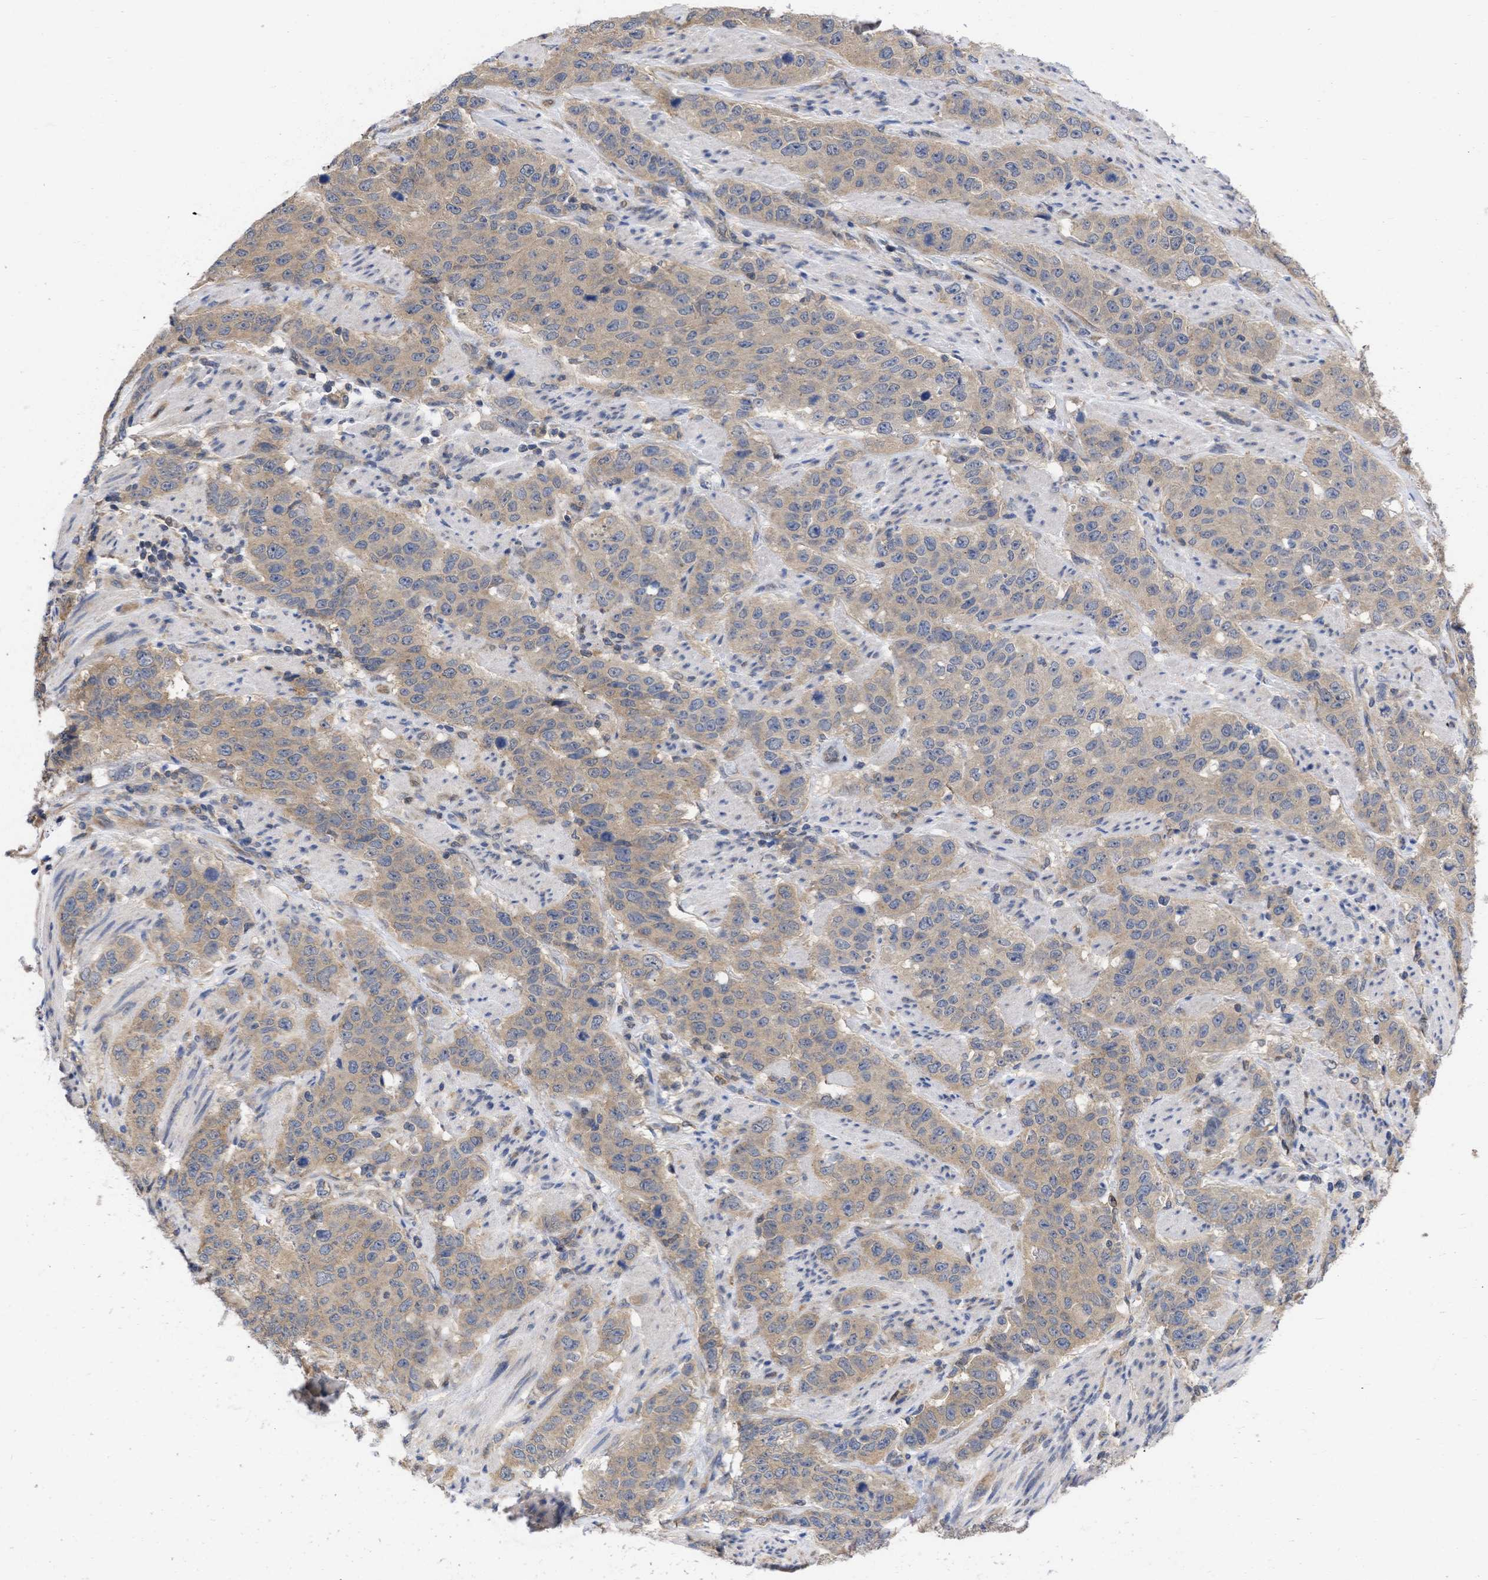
{"staining": {"intensity": "weak", "quantity": ">75%", "location": "cytoplasmic/membranous"}, "tissue": "stomach cancer", "cell_type": "Tumor cells", "image_type": "cancer", "snomed": [{"axis": "morphology", "description": "Adenocarcinoma, NOS"}, {"axis": "topography", "description": "Stomach"}], "caption": "IHC staining of stomach cancer (adenocarcinoma), which demonstrates low levels of weak cytoplasmic/membranous staining in approximately >75% of tumor cells indicating weak cytoplasmic/membranous protein staining. The staining was performed using DAB (3,3'-diaminobenzidine) (brown) for protein detection and nuclei were counterstained in hematoxylin (blue).", "gene": "MAP2K3", "patient": {"sex": "male", "age": 48}}